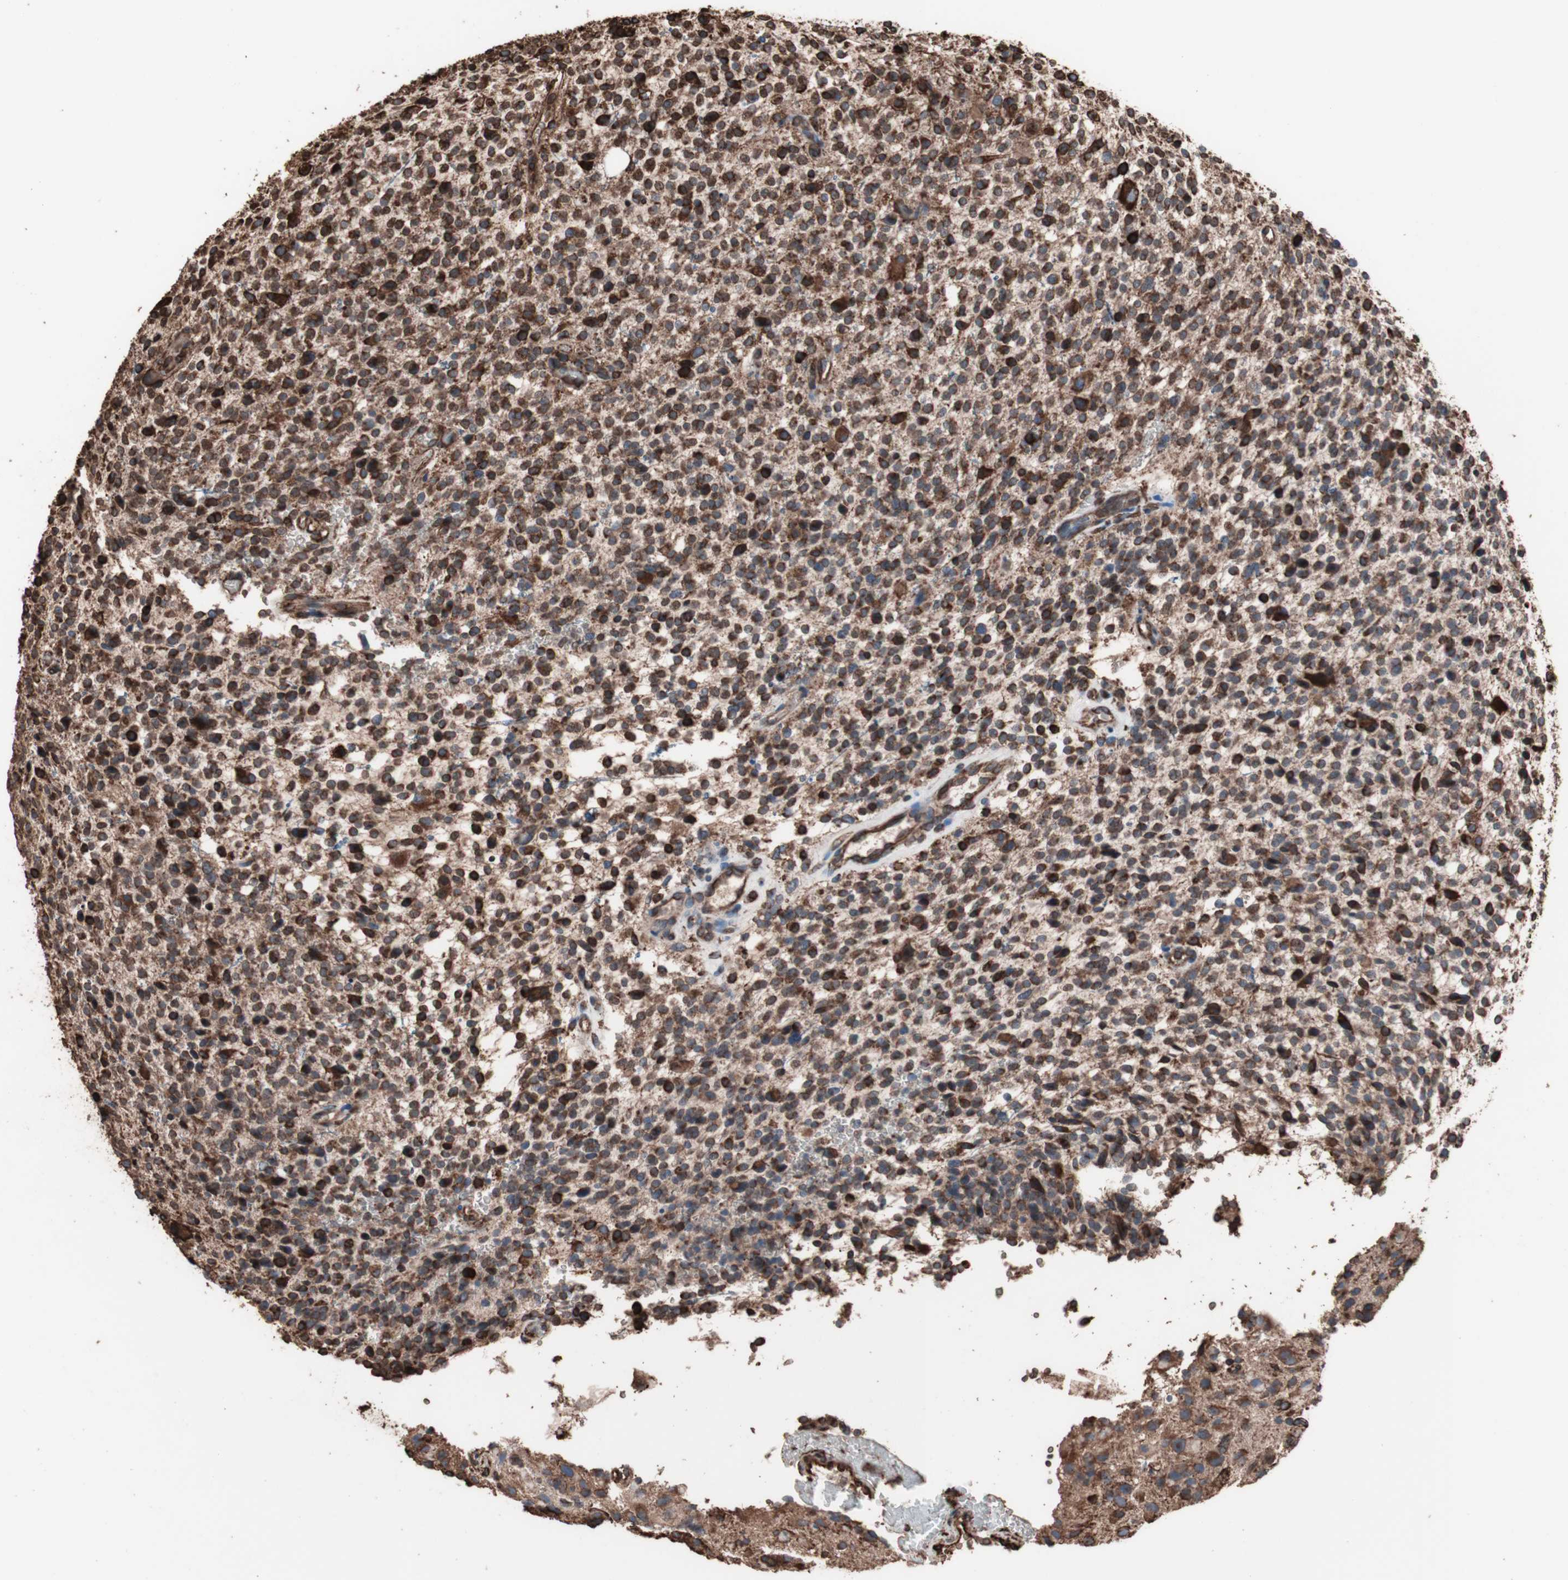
{"staining": {"intensity": "strong", "quantity": ">75%", "location": "cytoplasmic/membranous"}, "tissue": "glioma", "cell_type": "Tumor cells", "image_type": "cancer", "snomed": [{"axis": "morphology", "description": "Glioma, malignant, High grade"}, {"axis": "topography", "description": "Brain"}], "caption": "Malignant glioma (high-grade) was stained to show a protein in brown. There is high levels of strong cytoplasmic/membranous staining in about >75% of tumor cells. (DAB IHC with brightfield microscopy, high magnification).", "gene": "HSP90B1", "patient": {"sex": "male", "age": 48}}